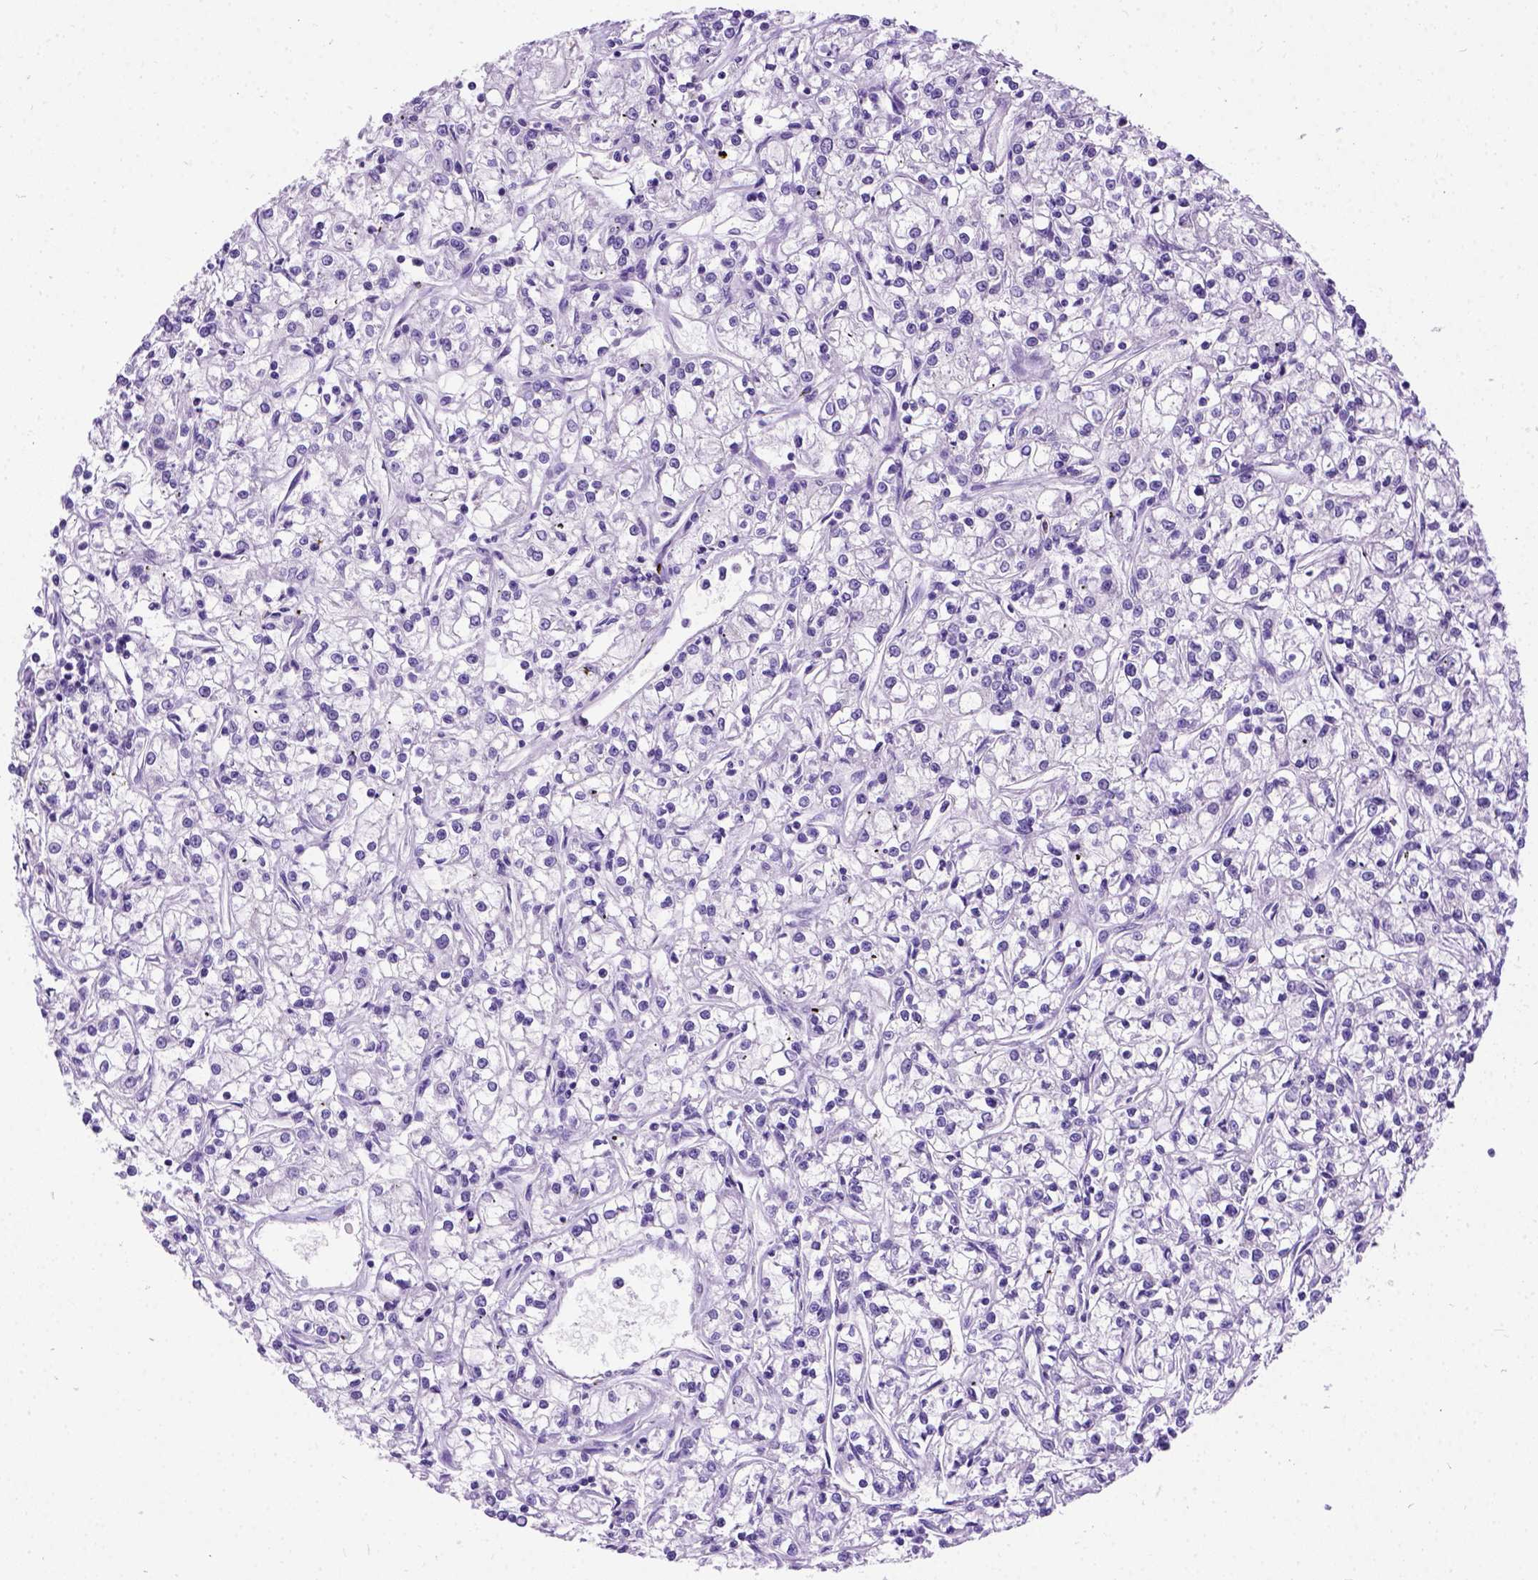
{"staining": {"intensity": "negative", "quantity": "none", "location": "none"}, "tissue": "renal cancer", "cell_type": "Tumor cells", "image_type": "cancer", "snomed": [{"axis": "morphology", "description": "Adenocarcinoma, NOS"}, {"axis": "topography", "description": "Kidney"}], "caption": "An image of human adenocarcinoma (renal) is negative for staining in tumor cells.", "gene": "PRG2", "patient": {"sex": "female", "age": 59}}